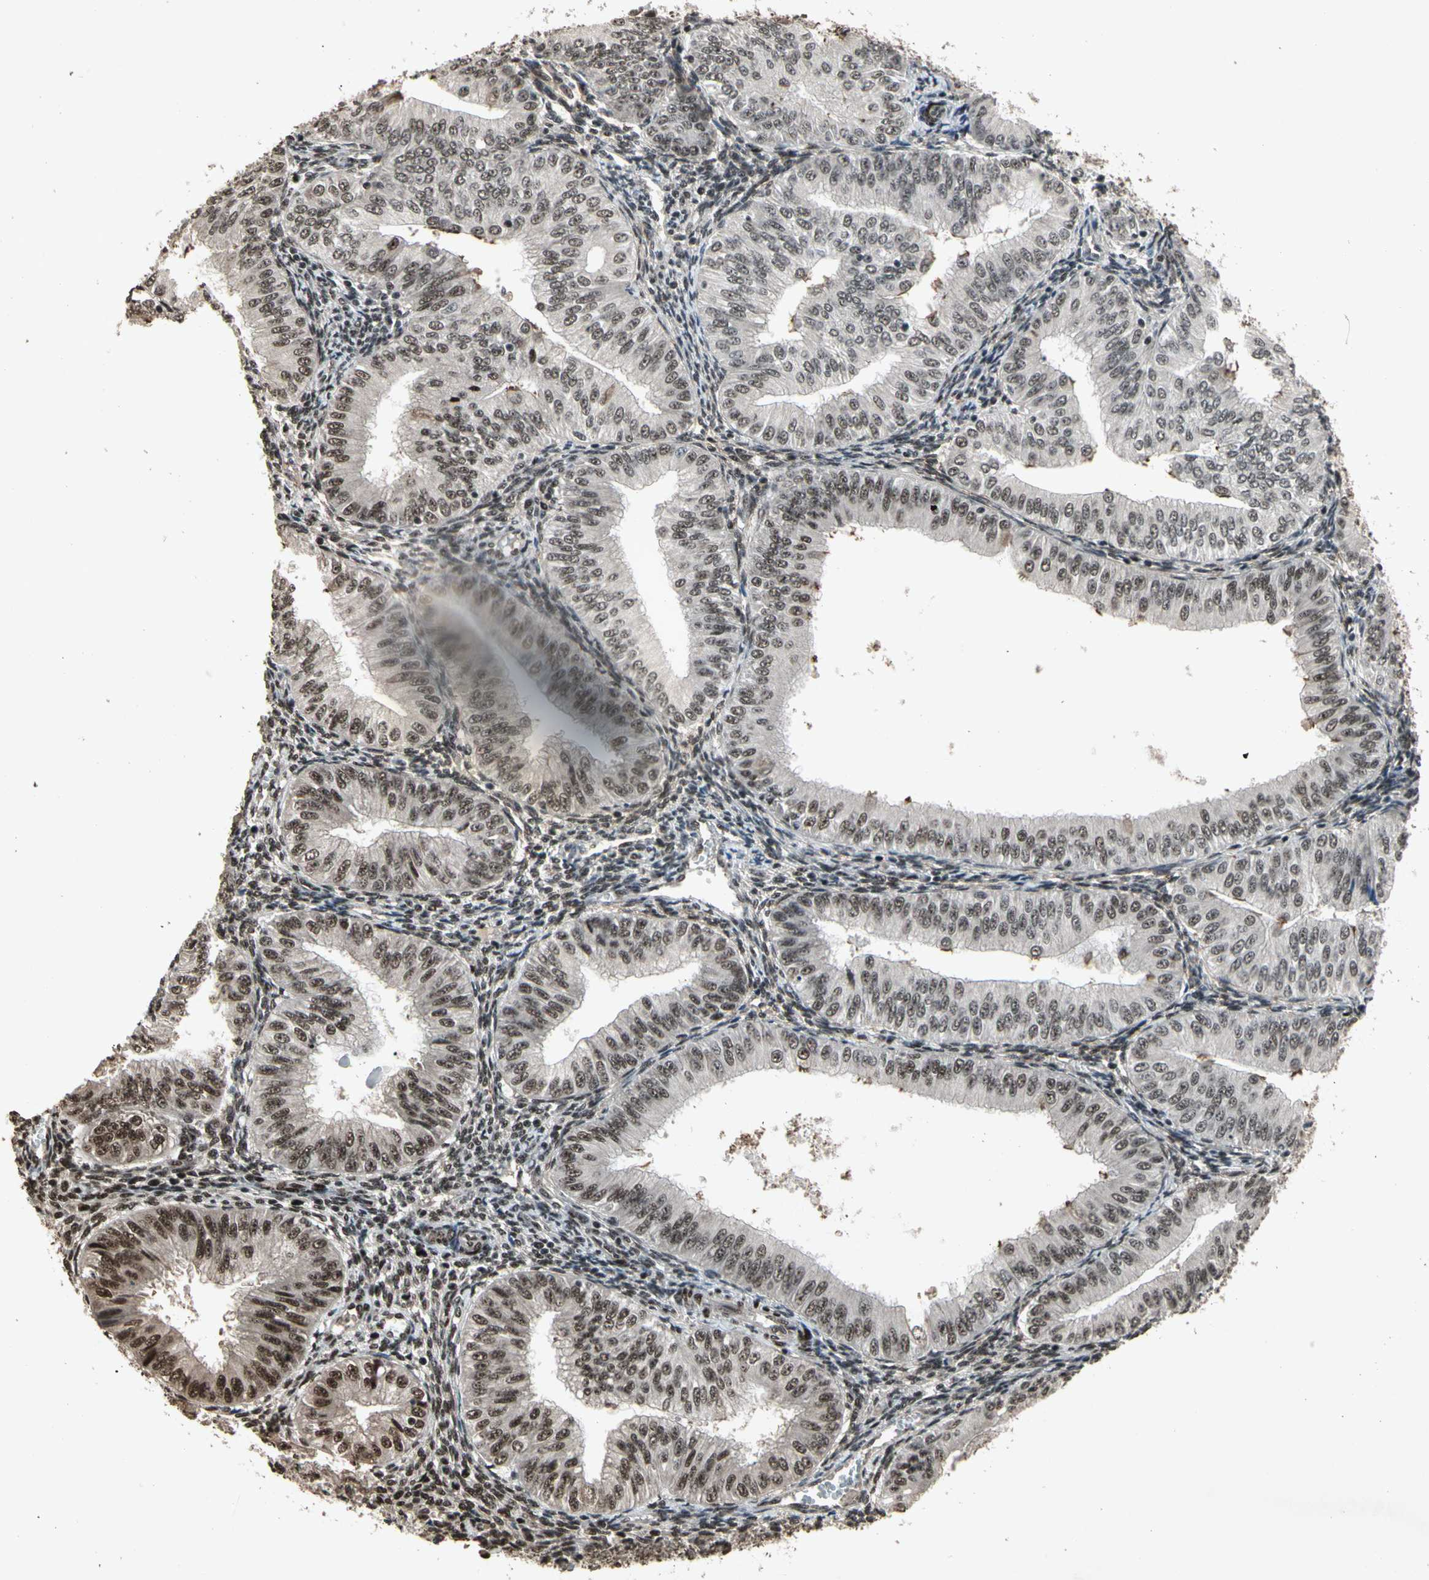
{"staining": {"intensity": "strong", "quantity": ">75%", "location": "nuclear"}, "tissue": "endometrial cancer", "cell_type": "Tumor cells", "image_type": "cancer", "snomed": [{"axis": "morphology", "description": "Normal tissue, NOS"}, {"axis": "morphology", "description": "Adenocarcinoma, NOS"}, {"axis": "topography", "description": "Endometrium"}], "caption": "Human endometrial adenocarcinoma stained with a brown dye demonstrates strong nuclear positive positivity in approximately >75% of tumor cells.", "gene": "TBX2", "patient": {"sex": "female", "age": 53}}